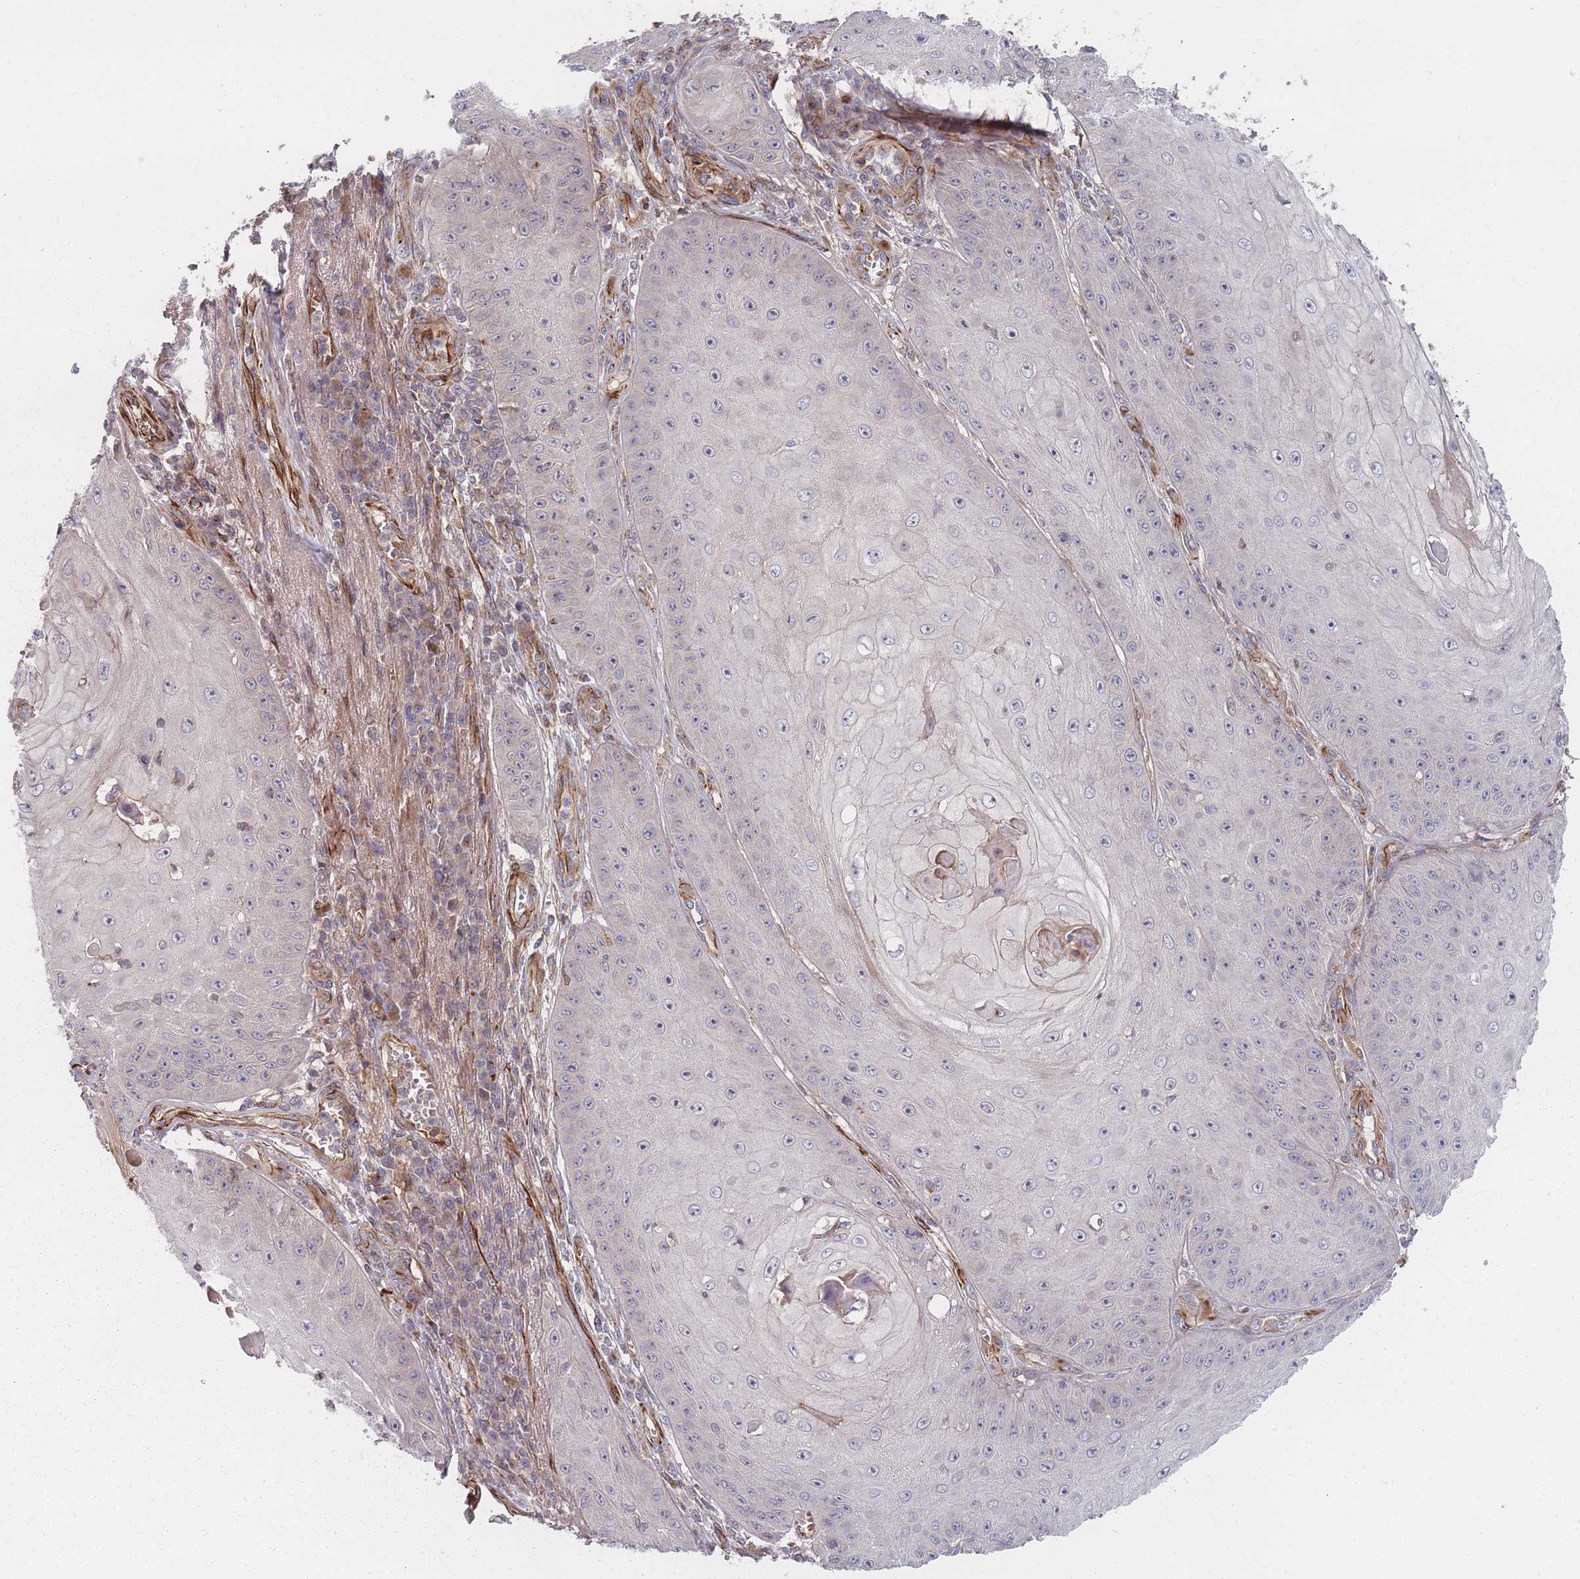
{"staining": {"intensity": "negative", "quantity": "none", "location": "none"}, "tissue": "skin cancer", "cell_type": "Tumor cells", "image_type": "cancer", "snomed": [{"axis": "morphology", "description": "Squamous cell carcinoma, NOS"}, {"axis": "topography", "description": "Skin"}], "caption": "Immunohistochemistry of human squamous cell carcinoma (skin) displays no expression in tumor cells.", "gene": "EEF1AKMT2", "patient": {"sex": "male", "age": 70}}